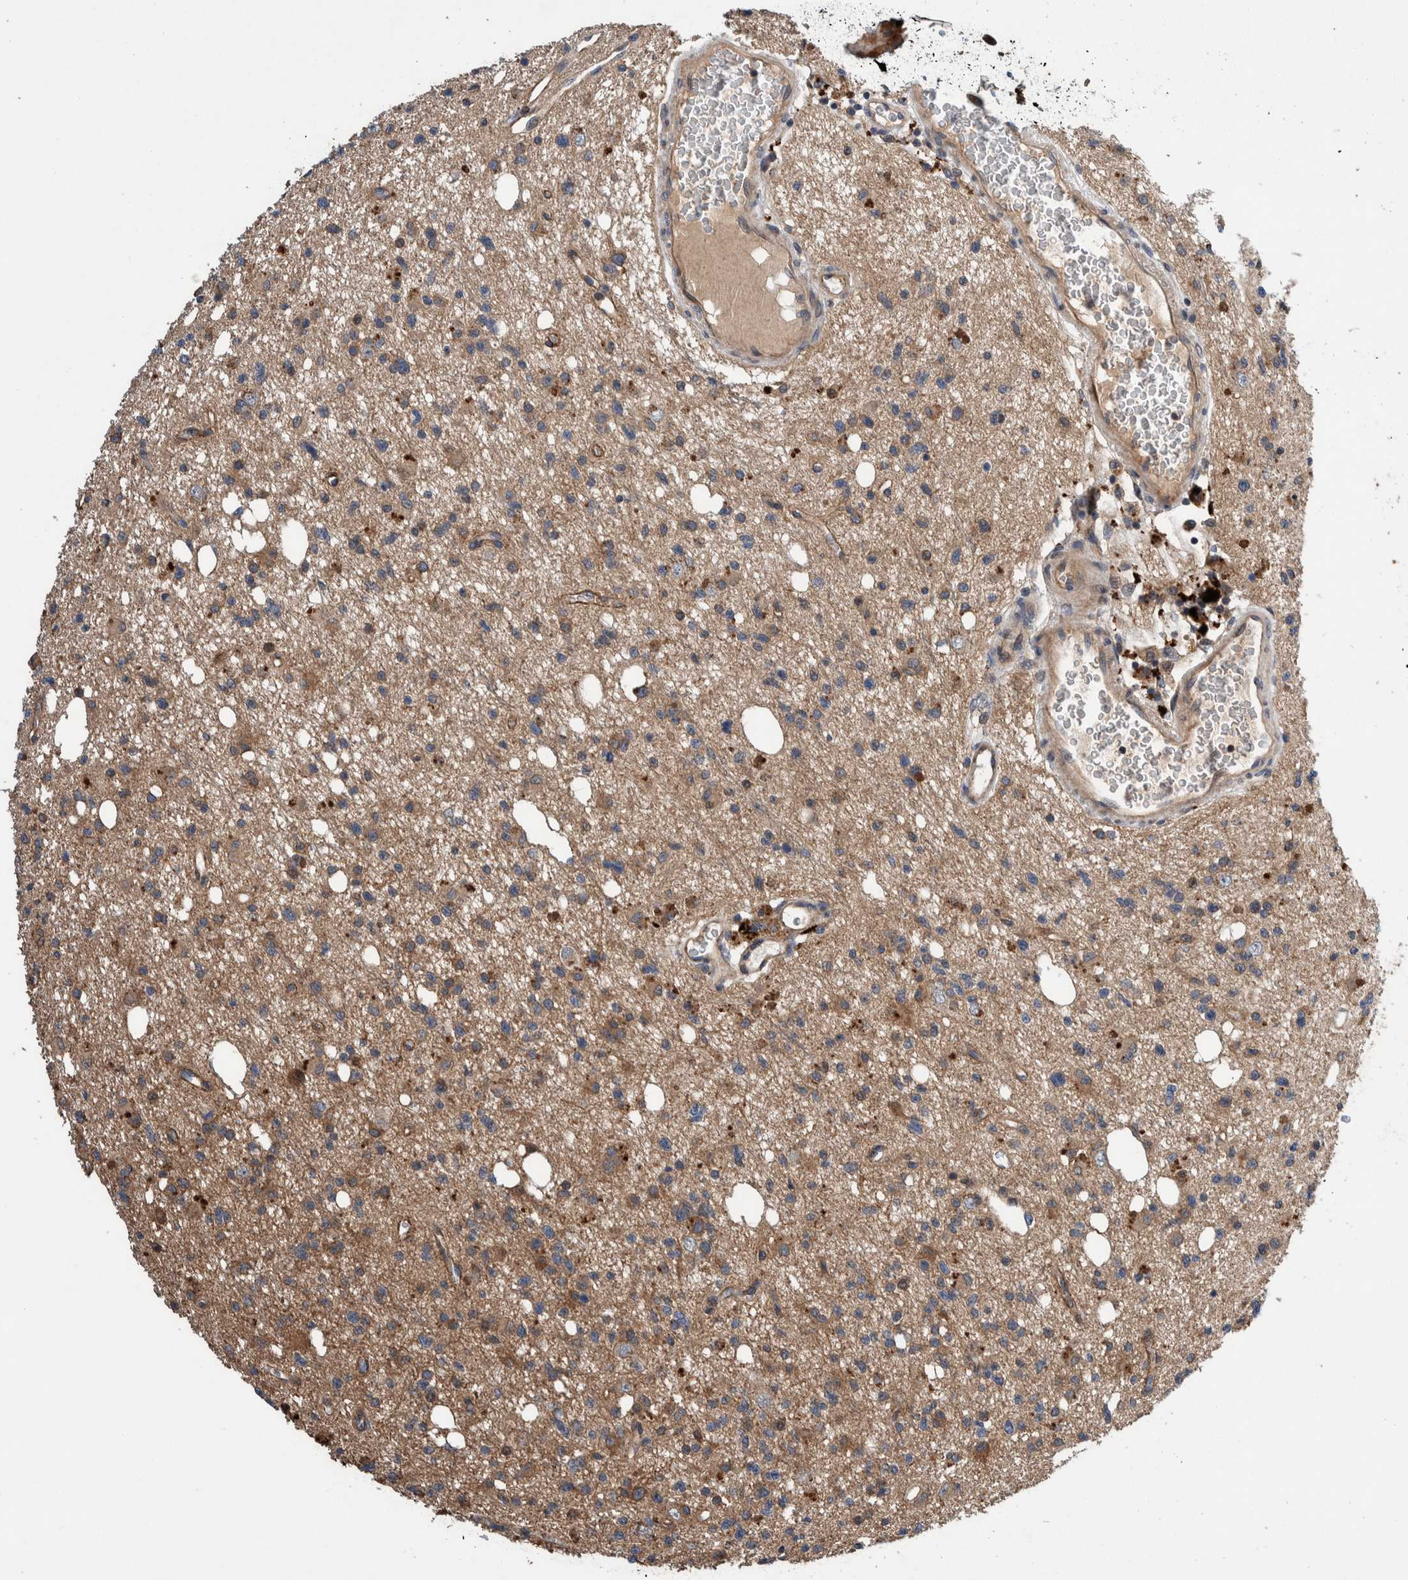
{"staining": {"intensity": "weak", "quantity": ">75%", "location": "cytoplasmic/membranous"}, "tissue": "glioma", "cell_type": "Tumor cells", "image_type": "cancer", "snomed": [{"axis": "morphology", "description": "Glioma, malignant, High grade"}, {"axis": "topography", "description": "Brain"}], "caption": "IHC (DAB) staining of glioma demonstrates weak cytoplasmic/membranous protein staining in approximately >75% of tumor cells.", "gene": "PIK3R6", "patient": {"sex": "female", "age": 62}}